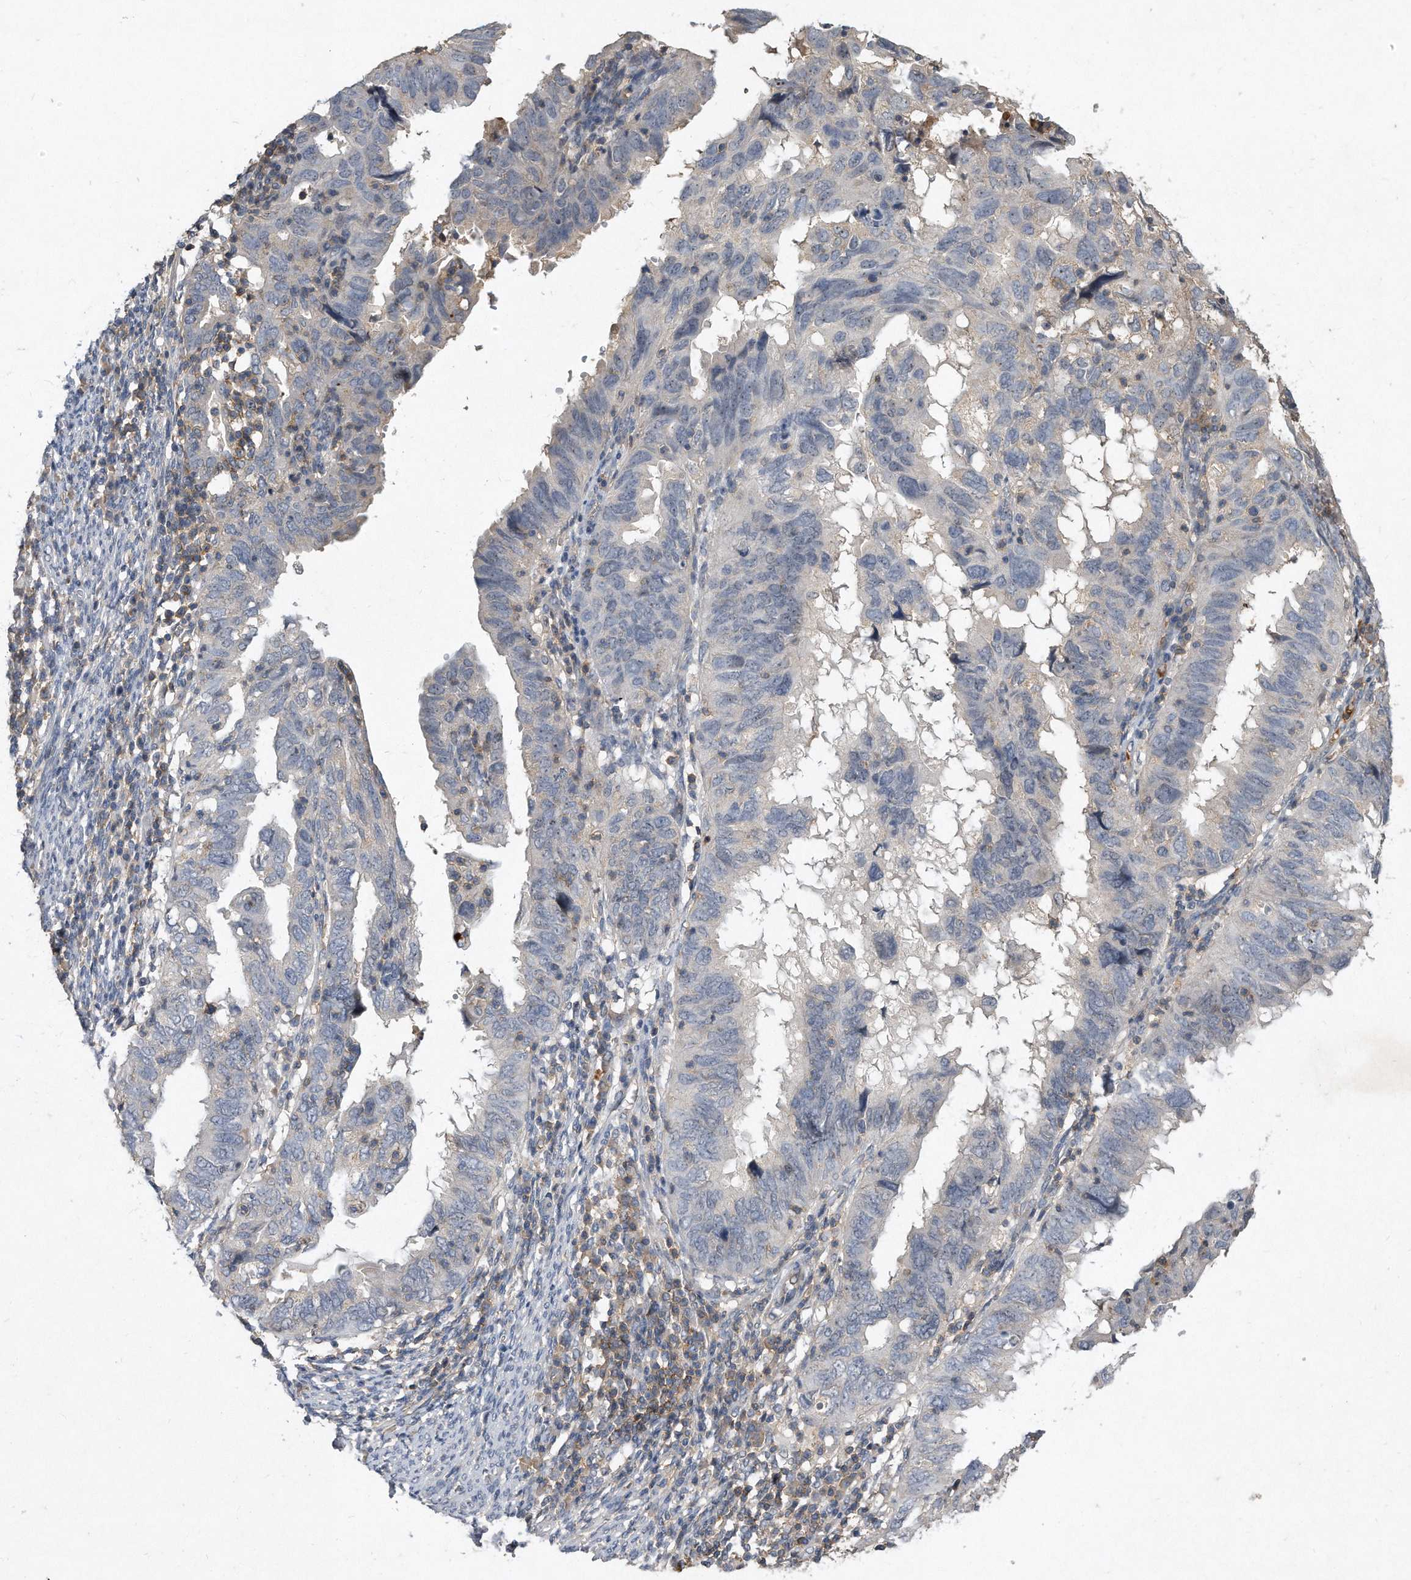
{"staining": {"intensity": "negative", "quantity": "none", "location": "none"}, "tissue": "endometrial cancer", "cell_type": "Tumor cells", "image_type": "cancer", "snomed": [{"axis": "morphology", "description": "Adenocarcinoma, NOS"}, {"axis": "topography", "description": "Uterus"}], "caption": "Protein analysis of endometrial adenocarcinoma demonstrates no significant expression in tumor cells. (DAB immunohistochemistry (IHC) visualized using brightfield microscopy, high magnification).", "gene": "PGBD2", "patient": {"sex": "female", "age": 77}}